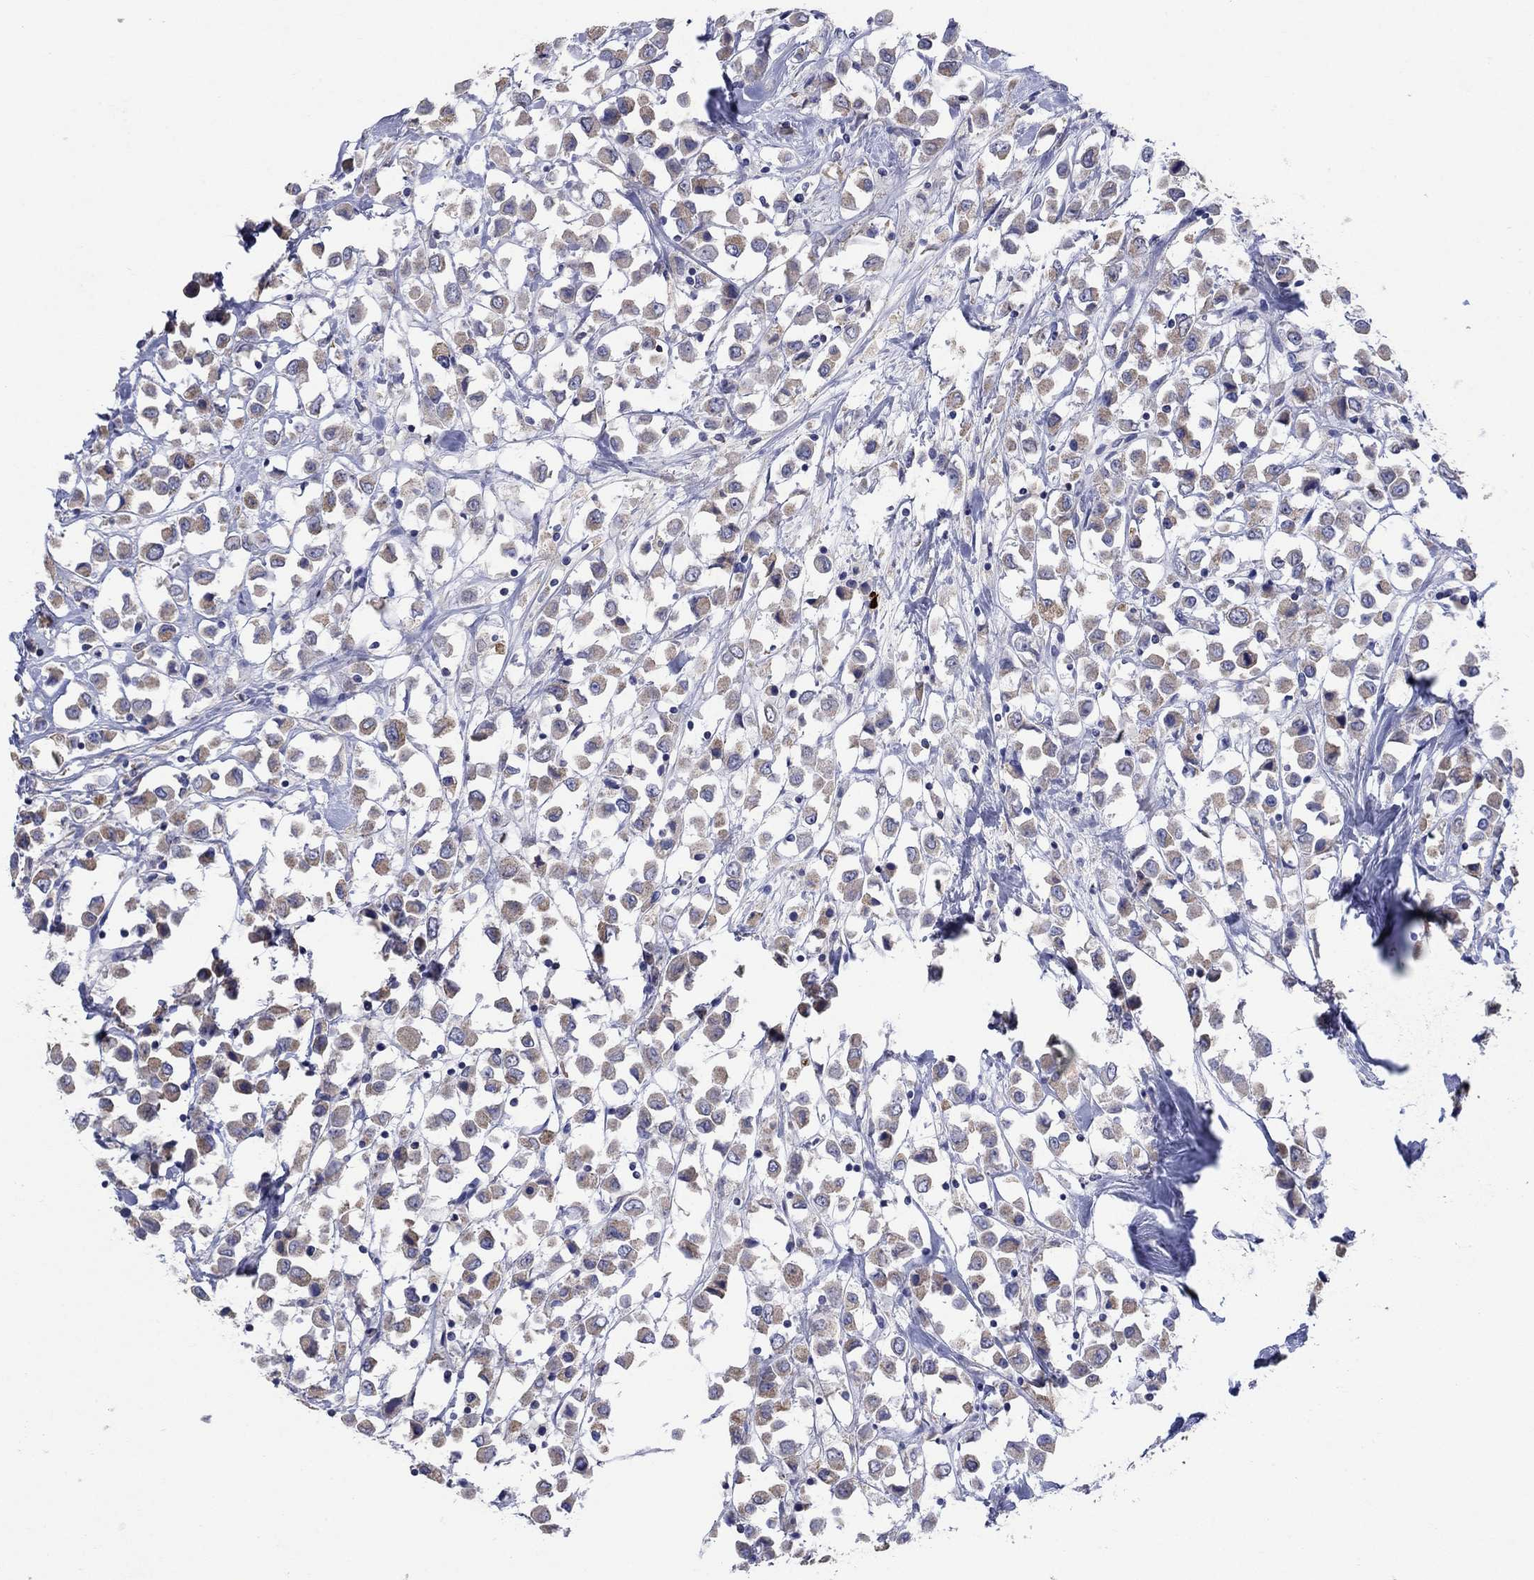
{"staining": {"intensity": "weak", "quantity": "25%-75%", "location": "cytoplasmic/membranous"}, "tissue": "breast cancer", "cell_type": "Tumor cells", "image_type": "cancer", "snomed": [{"axis": "morphology", "description": "Duct carcinoma"}, {"axis": "topography", "description": "Breast"}], "caption": "Breast cancer (infiltrating ductal carcinoma) tissue reveals weak cytoplasmic/membranous staining in about 25%-75% of tumor cells", "gene": "CLVS1", "patient": {"sex": "female", "age": 61}}